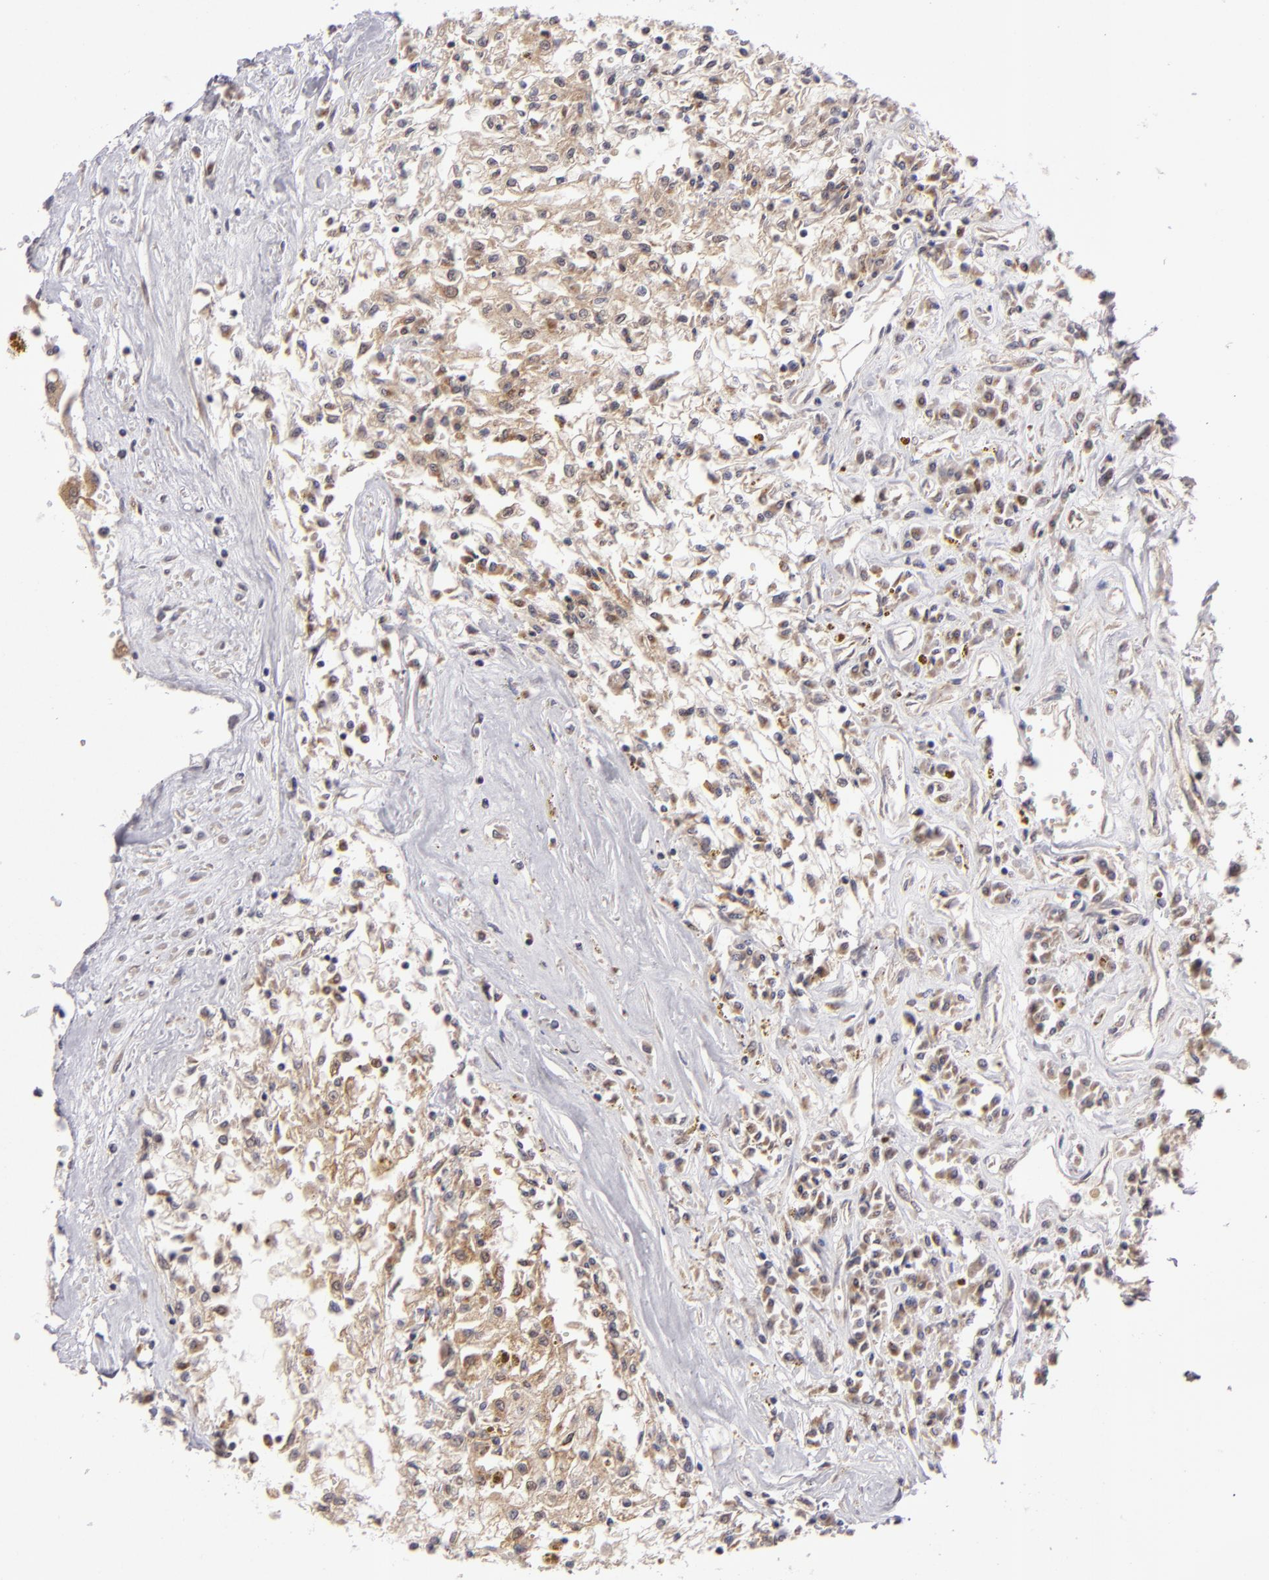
{"staining": {"intensity": "moderate", "quantity": ">75%", "location": "cytoplasmic/membranous"}, "tissue": "renal cancer", "cell_type": "Tumor cells", "image_type": "cancer", "snomed": [{"axis": "morphology", "description": "Adenocarcinoma, NOS"}, {"axis": "topography", "description": "Kidney"}], "caption": "This micrograph reveals immunohistochemistry staining of renal cancer (adenocarcinoma), with medium moderate cytoplasmic/membranous expression in about >75% of tumor cells.", "gene": "SH2D4A", "patient": {"sex": "male", "age": 78}}